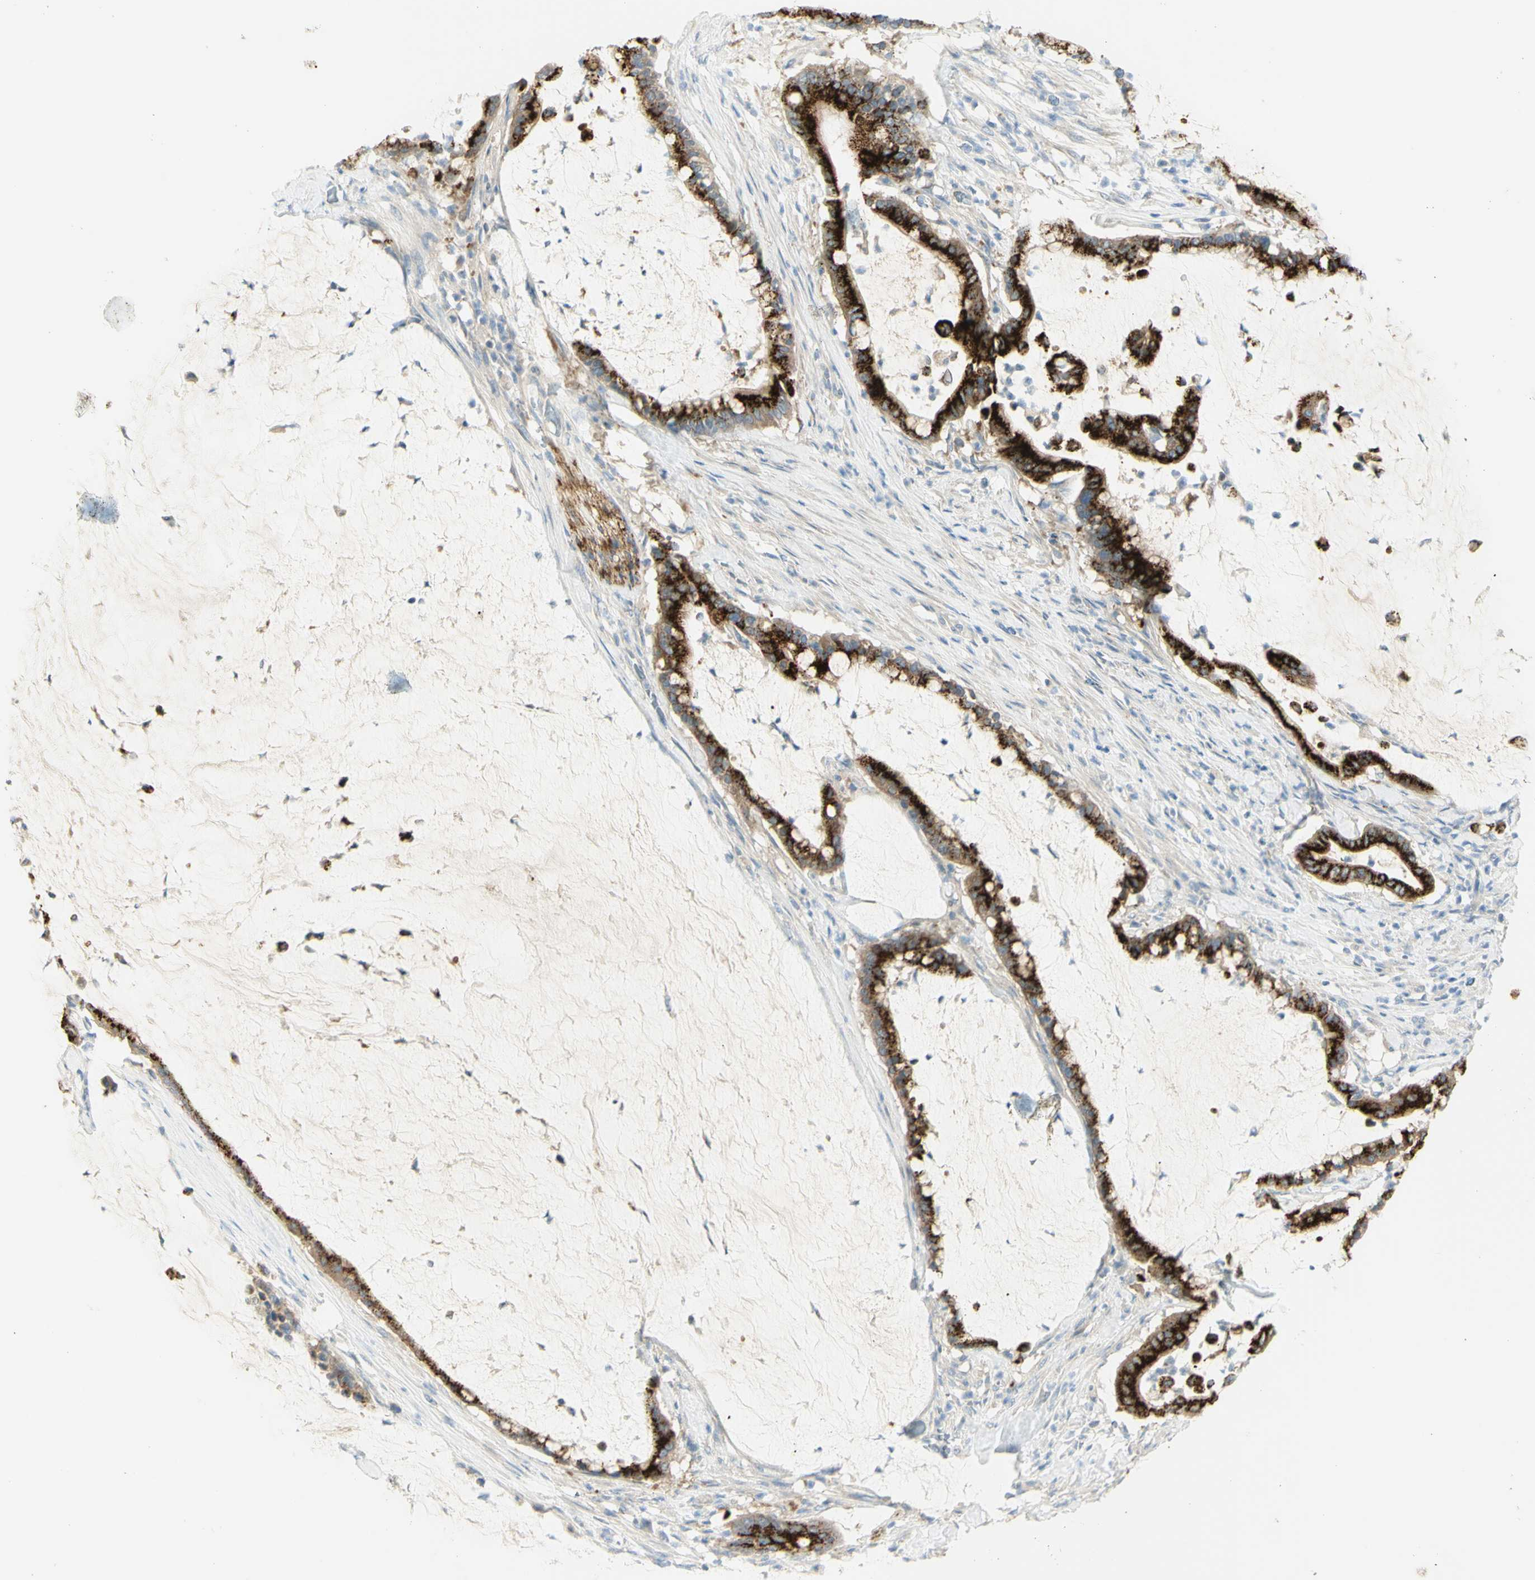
{"staining": {"intensity": "strong", "quantity": ">75%", "location": "cytoplasmic/membranous"}, "tissue": "pancreatic cancer", "cell_type": "Tumor cells", "image_type": "cancer", "snomed": [{"axis": "morphology", "description": "Adenocarcinoma, NOS"}, {"axis": "topography", "description": "Pancreas"}], "caption": "An IHC photomicrograph of neoplastic tissue is shown. Protein staining in brown labels strong cytoplasmic/membranous positivity in pancreatic cancer (adenocarcinoma) within tumor cells. (DAB (3,3'-diaminobenzidine) = brown stain, brightfield microscopy at high magnification).", "gene": "GCNT3", "patient": {"sex": "male", "age": 41}}